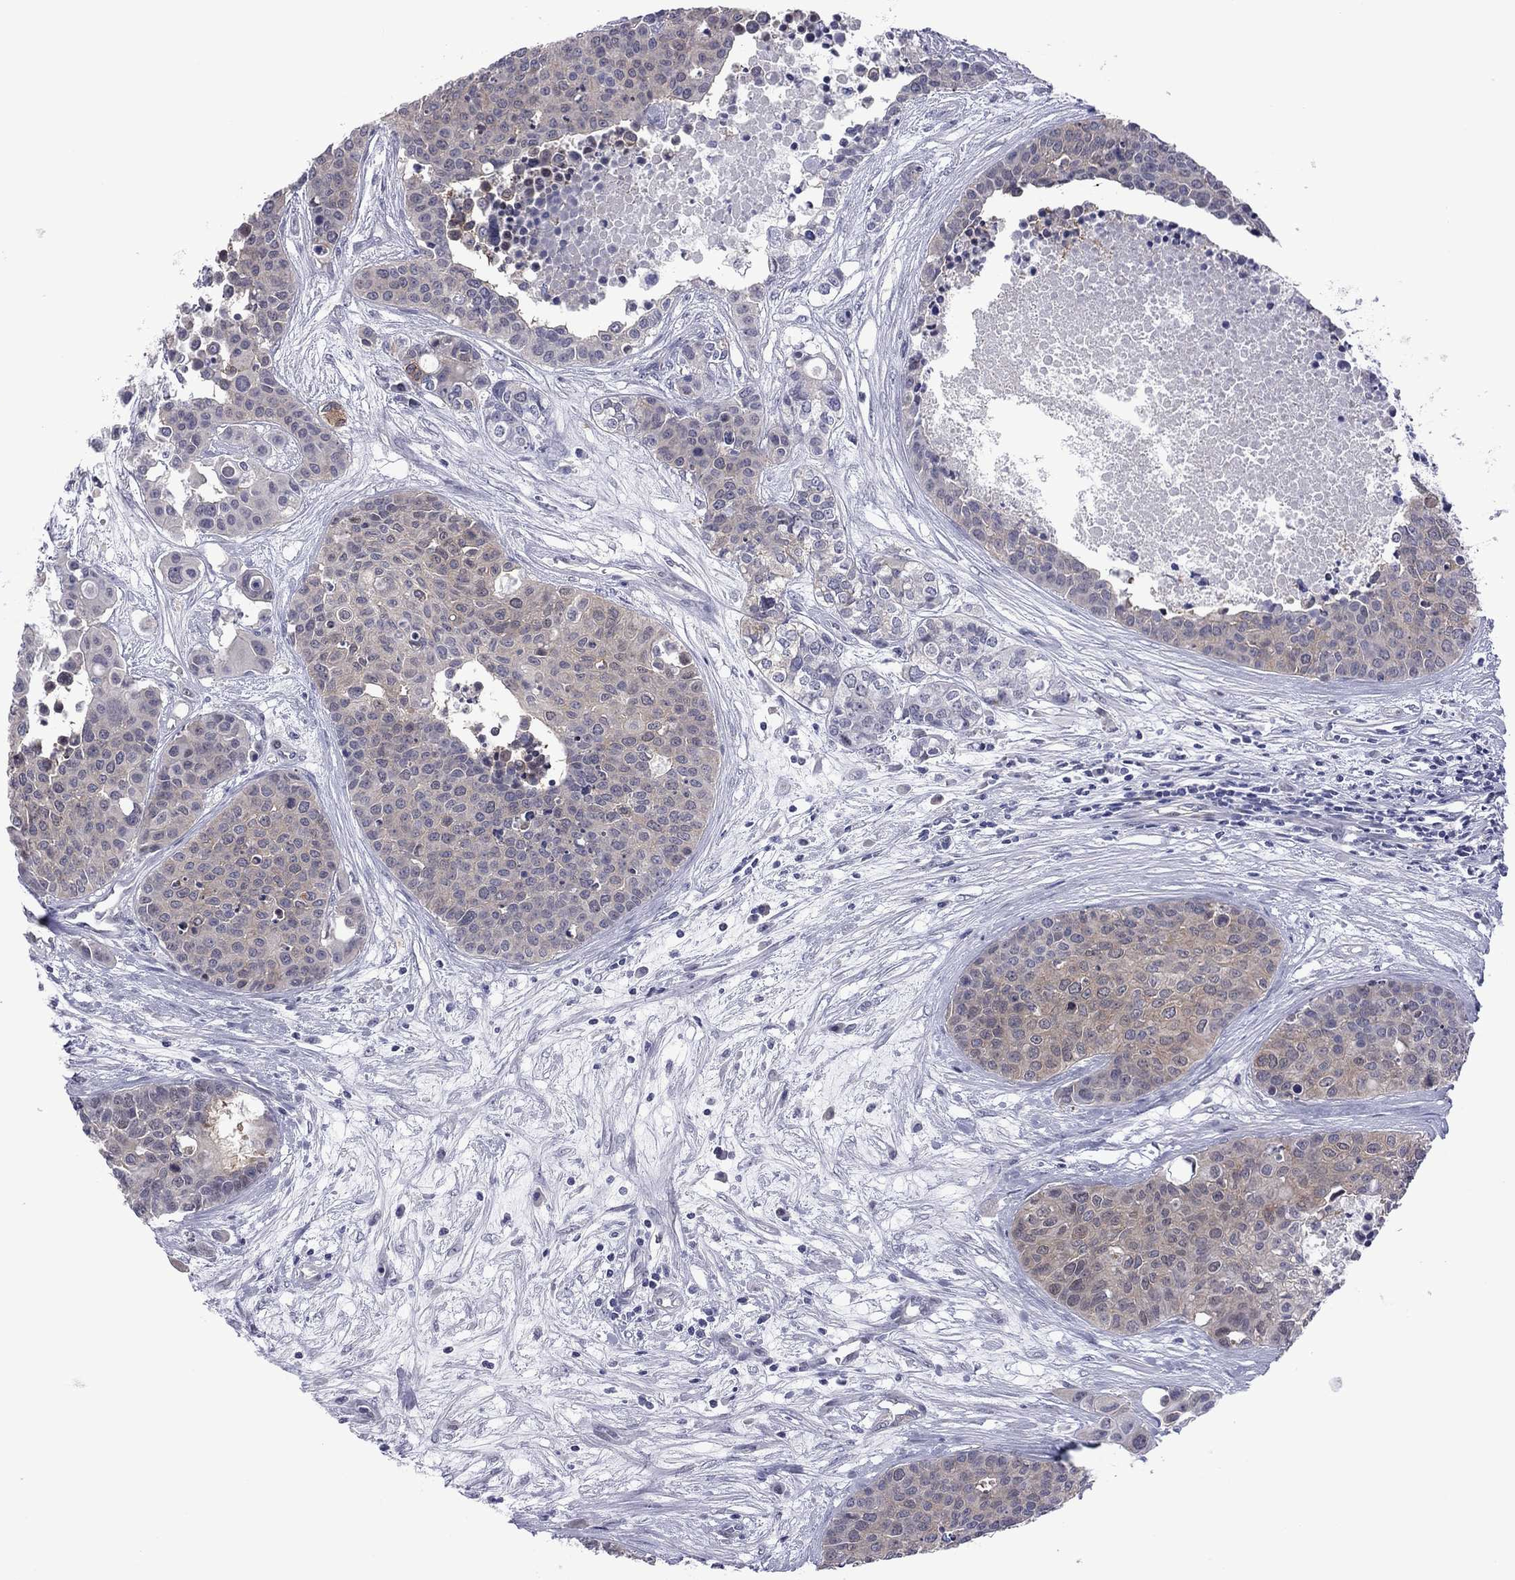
{"staining": {"intensity": "weak", "quantity": "<25%", "location": "cytoplasmic/membranous"}, "tissue": "carcinoid", "cell_type": "Tumor cells", "image_type": "cancer", "snomed": [{"axis": "morphology", "description": "Carcinoid, malignant, NOS"}, {"axis": "topography", "description": "Colon"}], "caption": "Immunohistochemistry photomicrograph of neoplastic tissue: carcinoid stained with DAB reveals no significant protein positivity in tumor cells.", "gene": "POU5F2", "patient": {"sex": "male", "age": 81}}